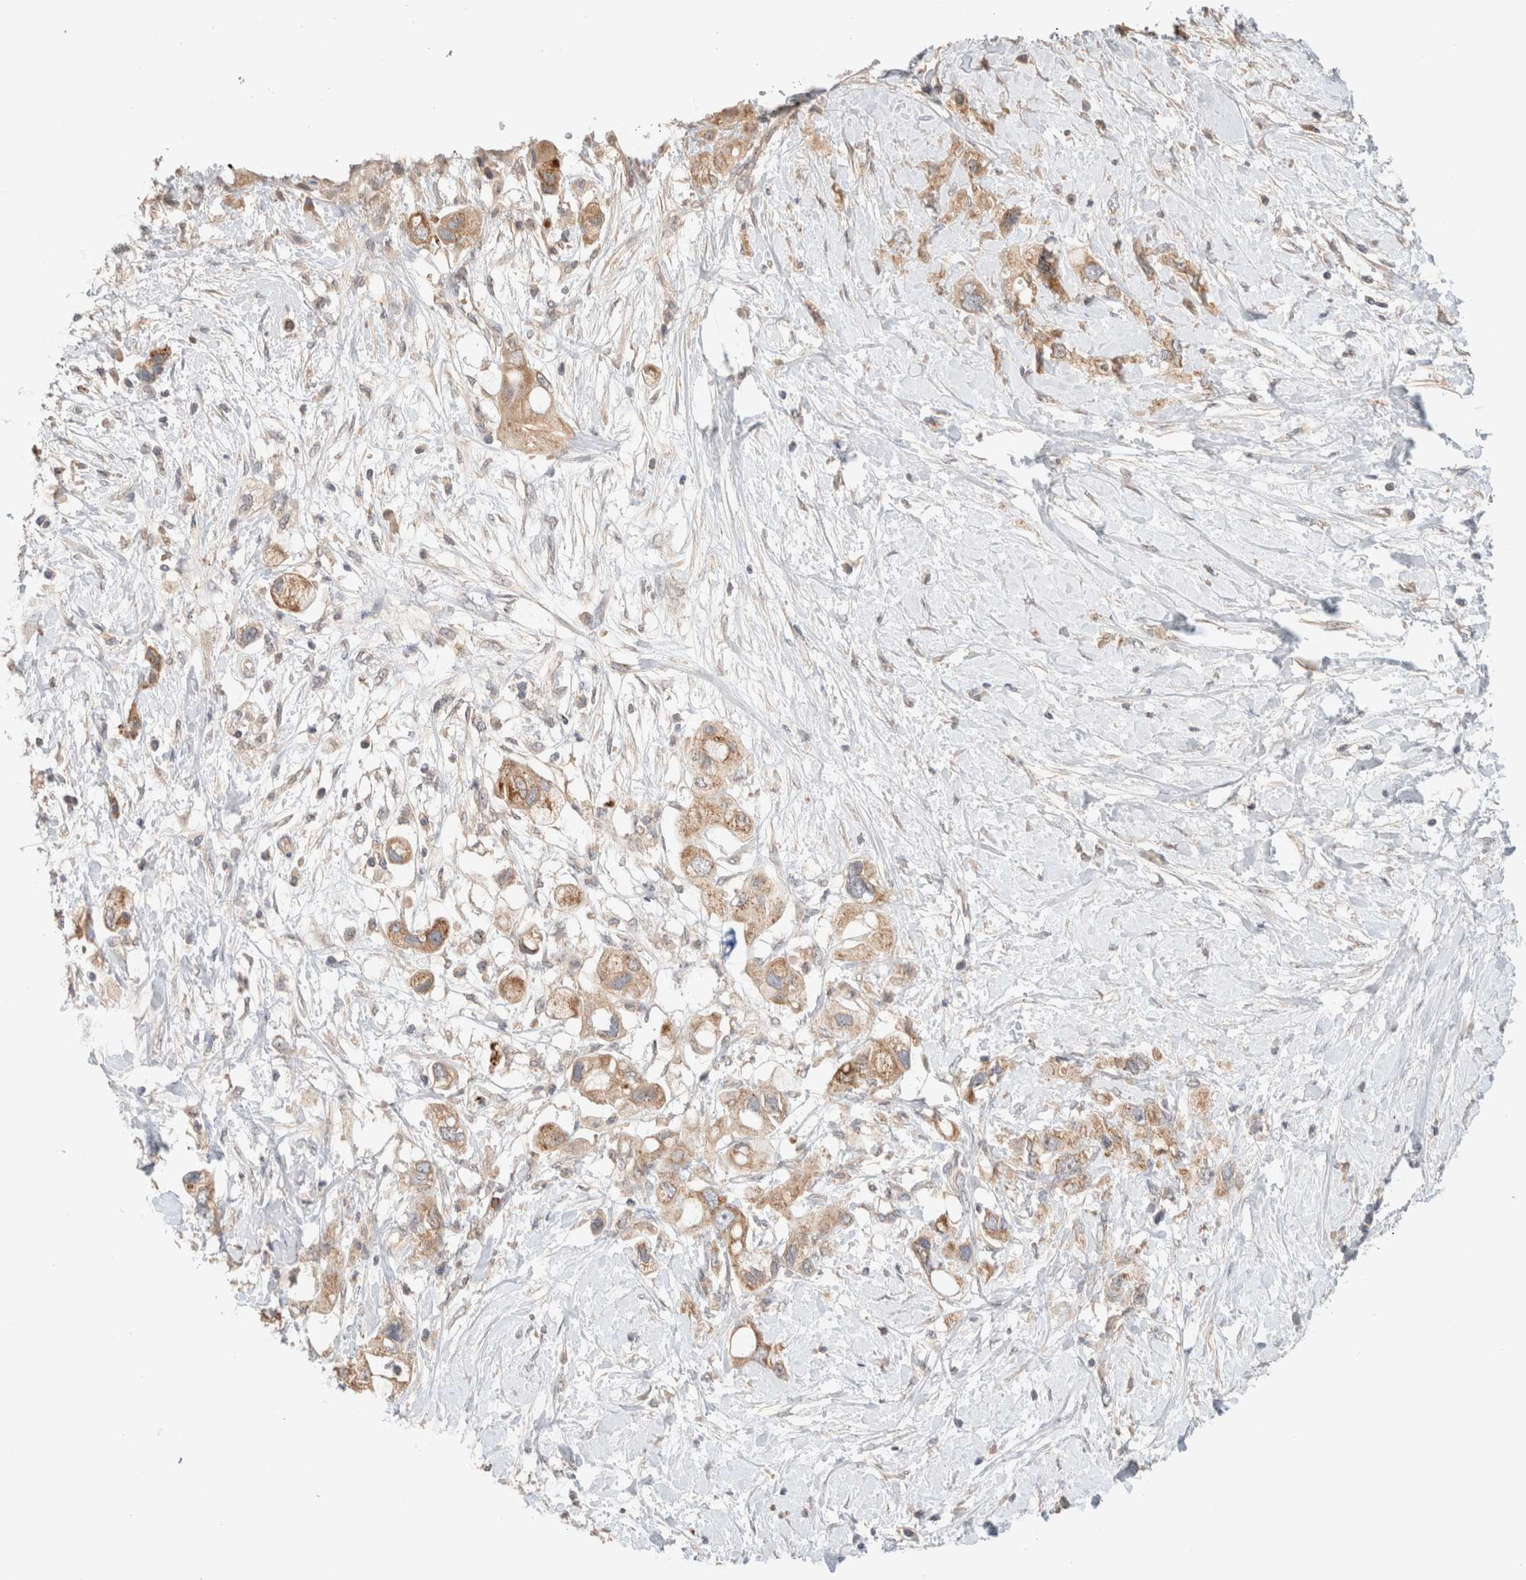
{"staining": {"intensity": "moderate", "quantity": ">75%", "location": "cytoplasmic/membranous"}, "tissue": "pancreatic cancer", "cell_type": "Tumor cells", "image_type": "cancer", "snomed": [{"axis": "morphology", "description": "Adenocarcinoma, NOS"}, {"axis": "topography", "description": "Pancreas"}], "caption": "Protein expression analysis of human pancreatic adenocarcinoma reveals moderate cytoplasmic/membranous positivity in about >75% of tumor cells.", "gene": "TRIM41", "patient": {"sex": "female", "age": 56}}